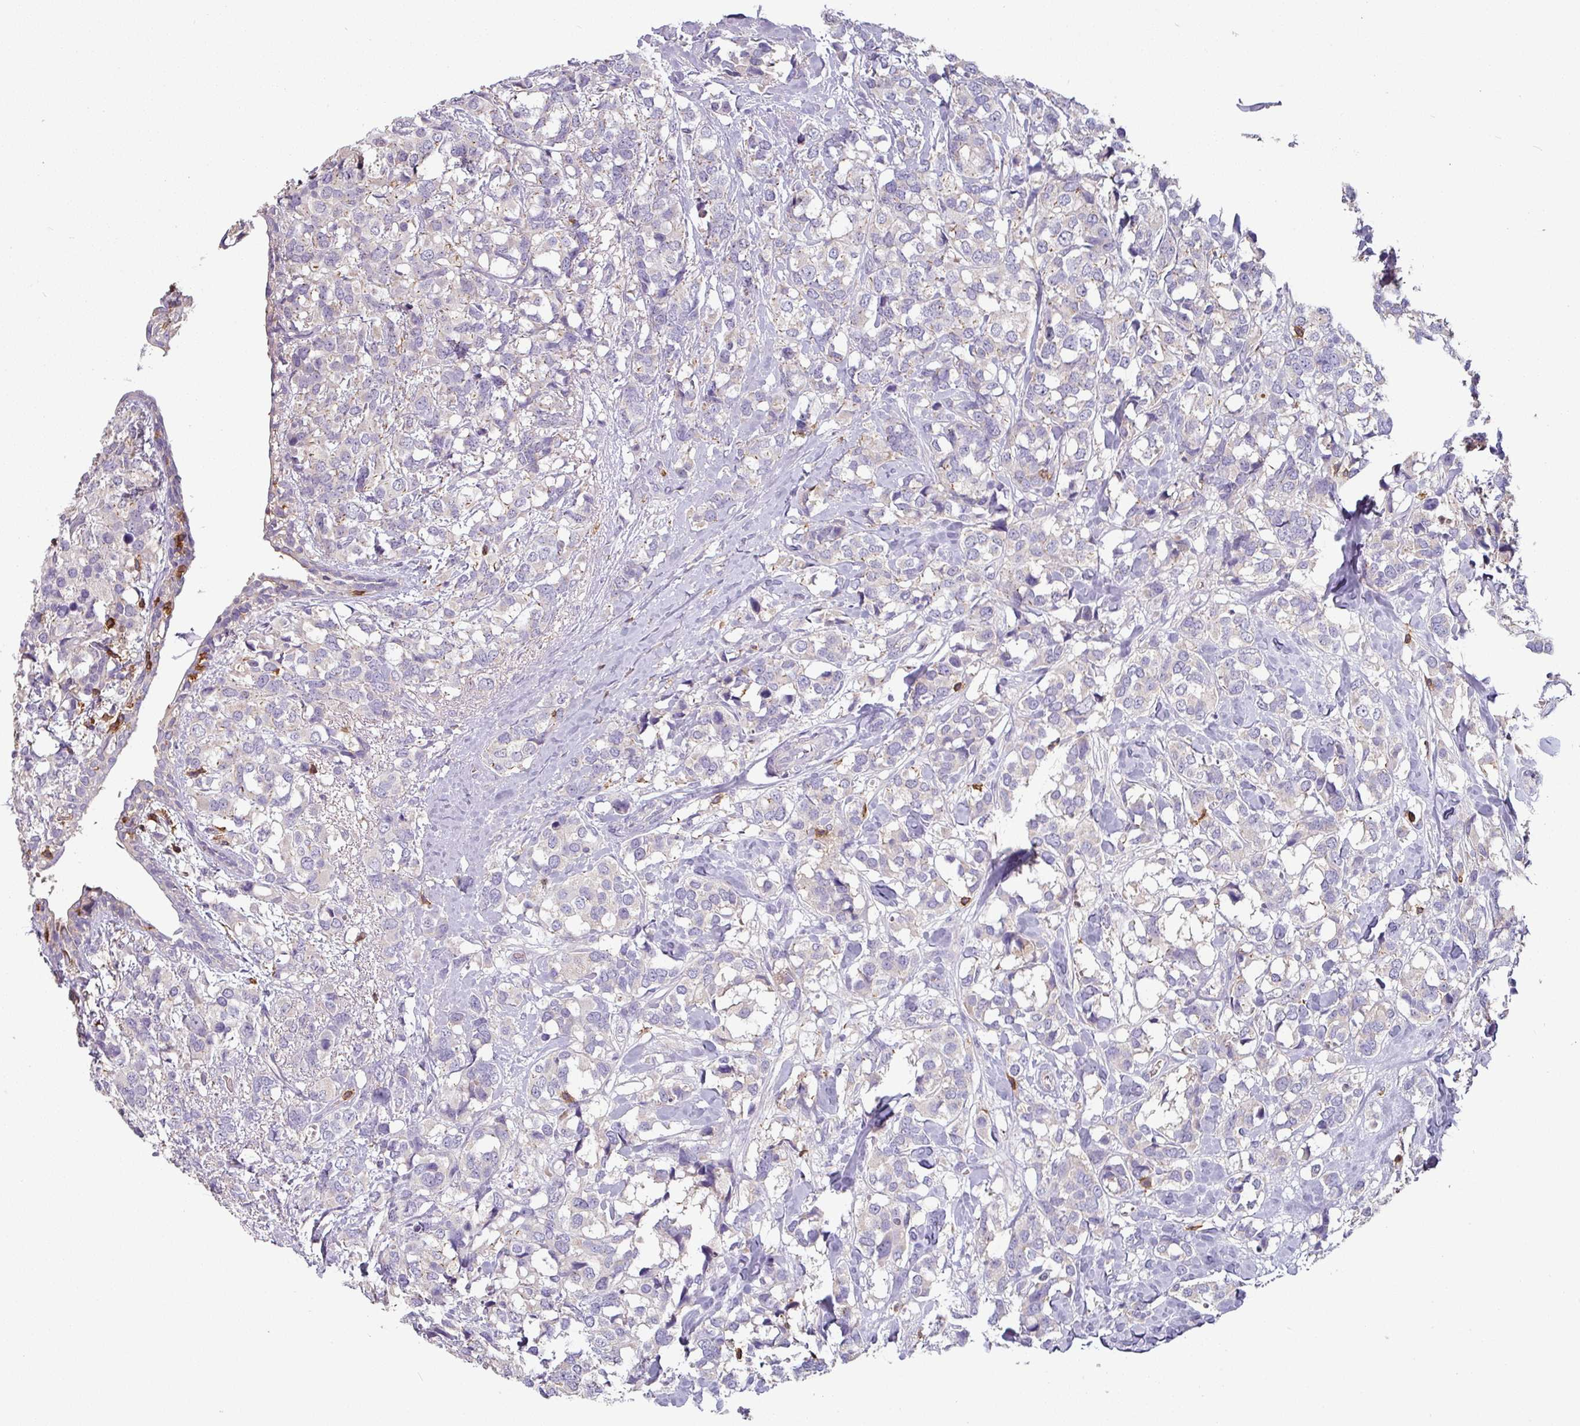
{"staining": {"intensity": "negative", "quantity": "none", "location": "none"}, "tissue": "breast cancer", "cell_type": "Tumor cells", "image_type": "cancer", "snomed": [{"axis": "morphology", "description": "Lobular carcinoma"}, {"axis": "topography", "description": "Breast"}], "caption": "This is a micrograph of immunohistochemistry (IHC) staining of lobular carcinoma (breast), which shows no positivity in tumor cells.", "gene": "CD3G", "patient": {"sex": "female", "age": 59}}